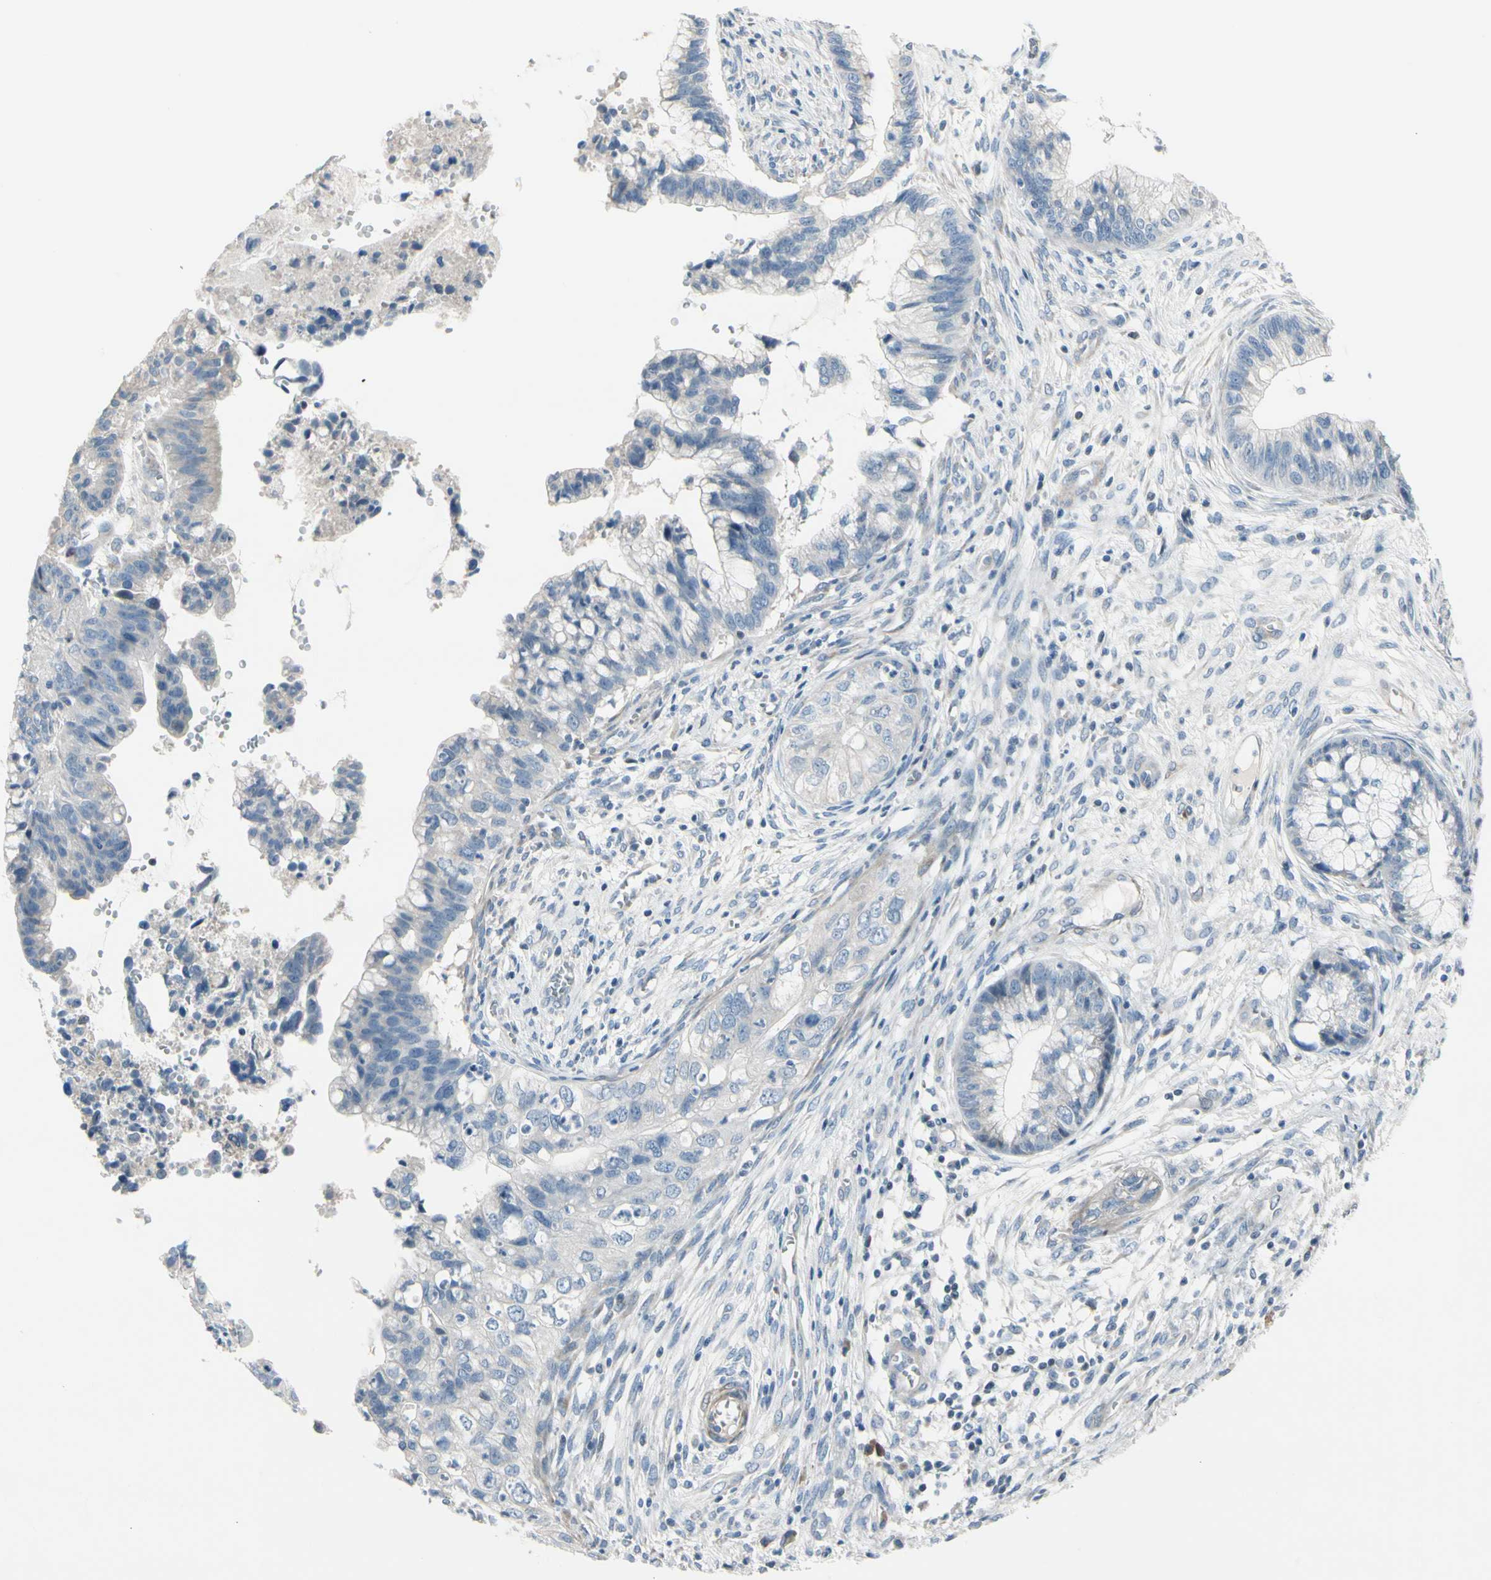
{"staining": {"intensity": "negative", "quantity": "none", "location": "none"}, "tissue": "cervical cancer", "cell_type": "Tumor cells", "image_type": "cancer", "snomed": [{"axis": "morphology", "description": "Adenocarcinoma, NOS"}, {"axis": "topography", "description": "Cervix"}], "caption": "DAB (3,3'-diaminobenzidine) immunohistochemical staining of cervical cancer displays no significant expression in tumor cells. (Stains: DAB (3,3'-diaminobenzidine) immunohistochemistry with hematoxylin counter stain, Microscopy: brightfield microscopy at high magnification).", "gene": "MAP2", "patient": {"sex": "female", "age": 44}}